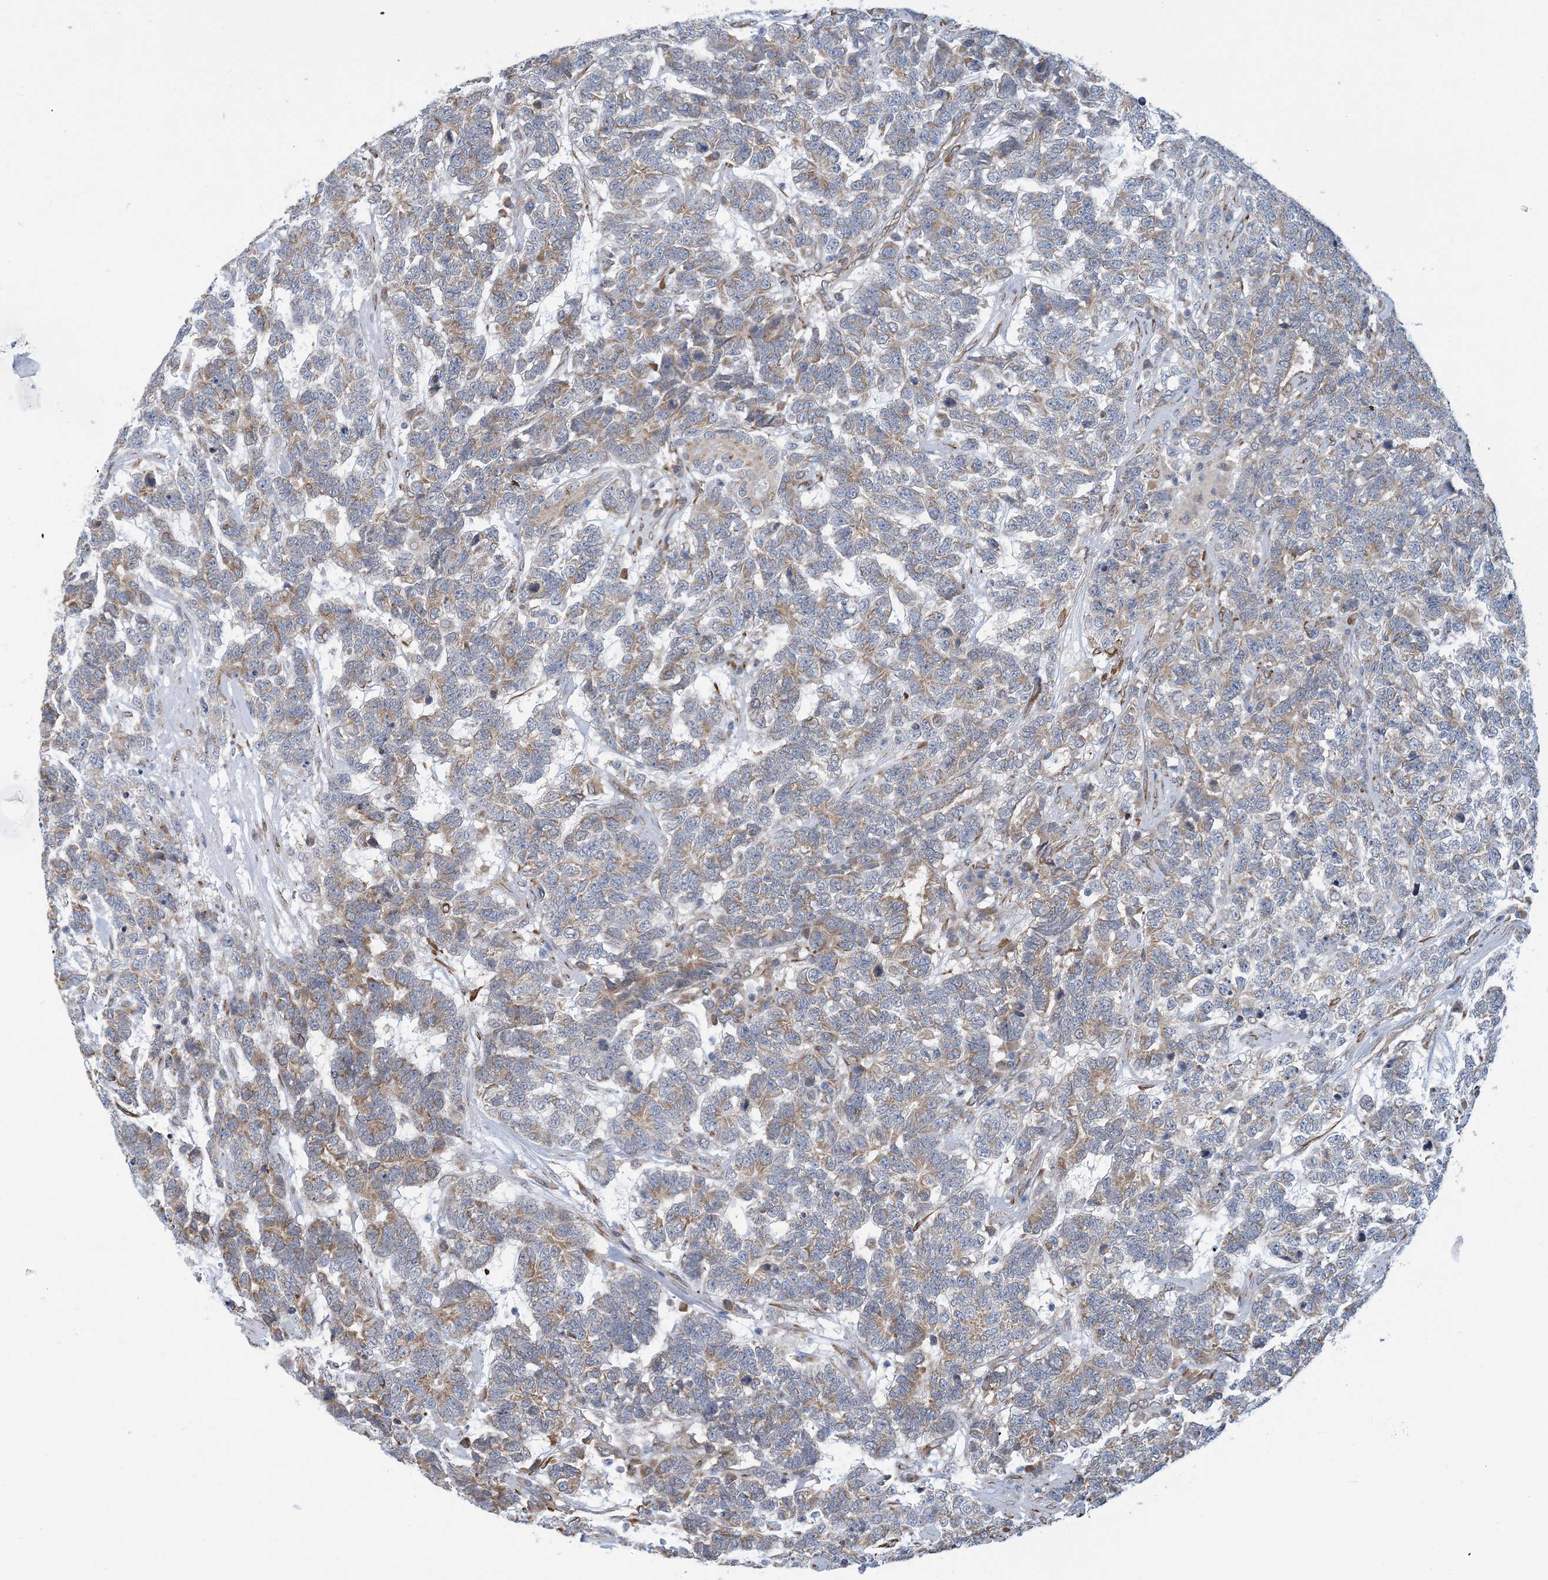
{"staining": {"intensity": "weak", "quantity": ">75%", "location": "cytoplasmic/membranous"}, "tissue": "testis cancer", "cell_type": "Tumor cells", "image_type": "cancer", "snomed": [{"axis": "morphology", "description": "Carcinoma, Embryonal, NOS"}, {"axis": "topography", "description": "Testis"}], "caption": "A brown stain highlights weak cytoplasmic/membranous staining of a protein in testis cancer tumor cells. (DAB IHC with brightfield microscopy, high magnification).", "gene": "CCDC14", "patient": {"sex": "male", "age": 26}}